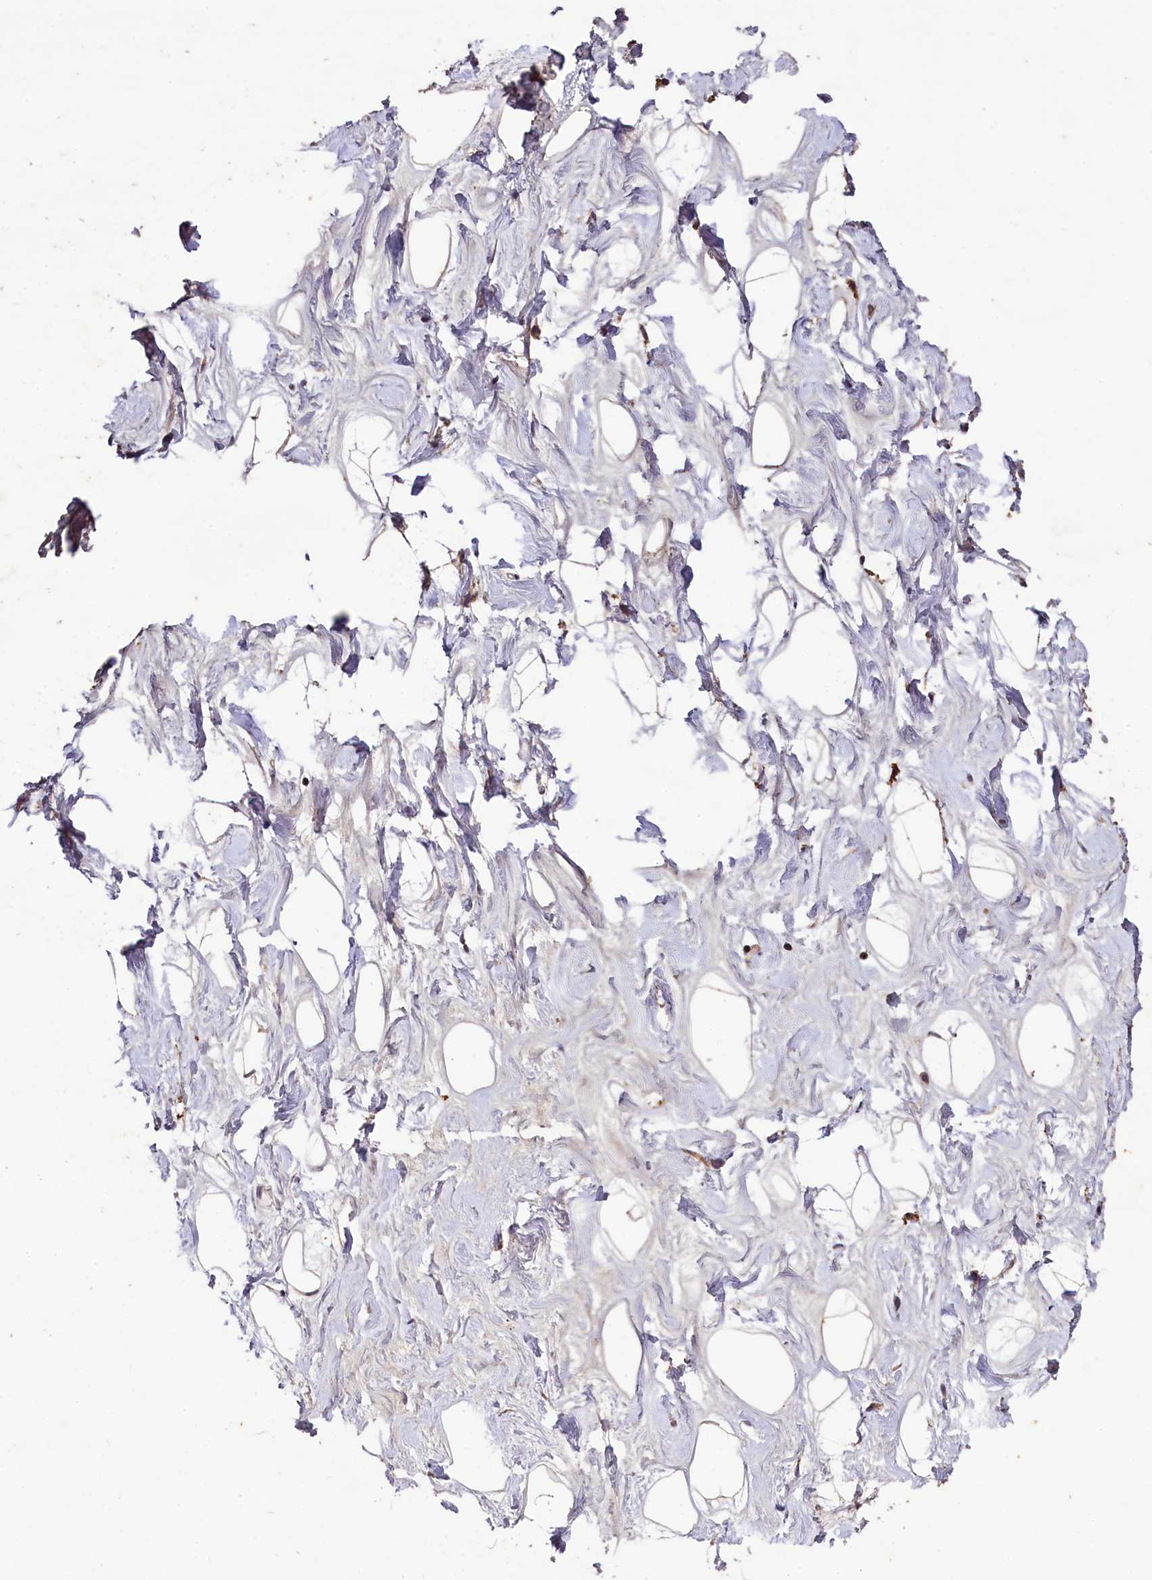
{"staining": {"intensity": "negative", "quantity": "none", "location": "none"}, "tissue": "breast", "cell_type": "Adipocytes", "image_type": "normal", "snomed": [{"axis": "morphology", "description": "Normal tissue, NOS"}, {"axis": "morphology", "description": "Adenoma, NOS"}, {"axis": "topography", "description": "Breast"}], "caption": "DAB (3,3'-diaminobenzidine) immunohistochemical staining of unremarkable breast shows no significant expression in adipocytes.", "gene": "PLXNB1", "patient": {"sex": "female", "age": 23}}